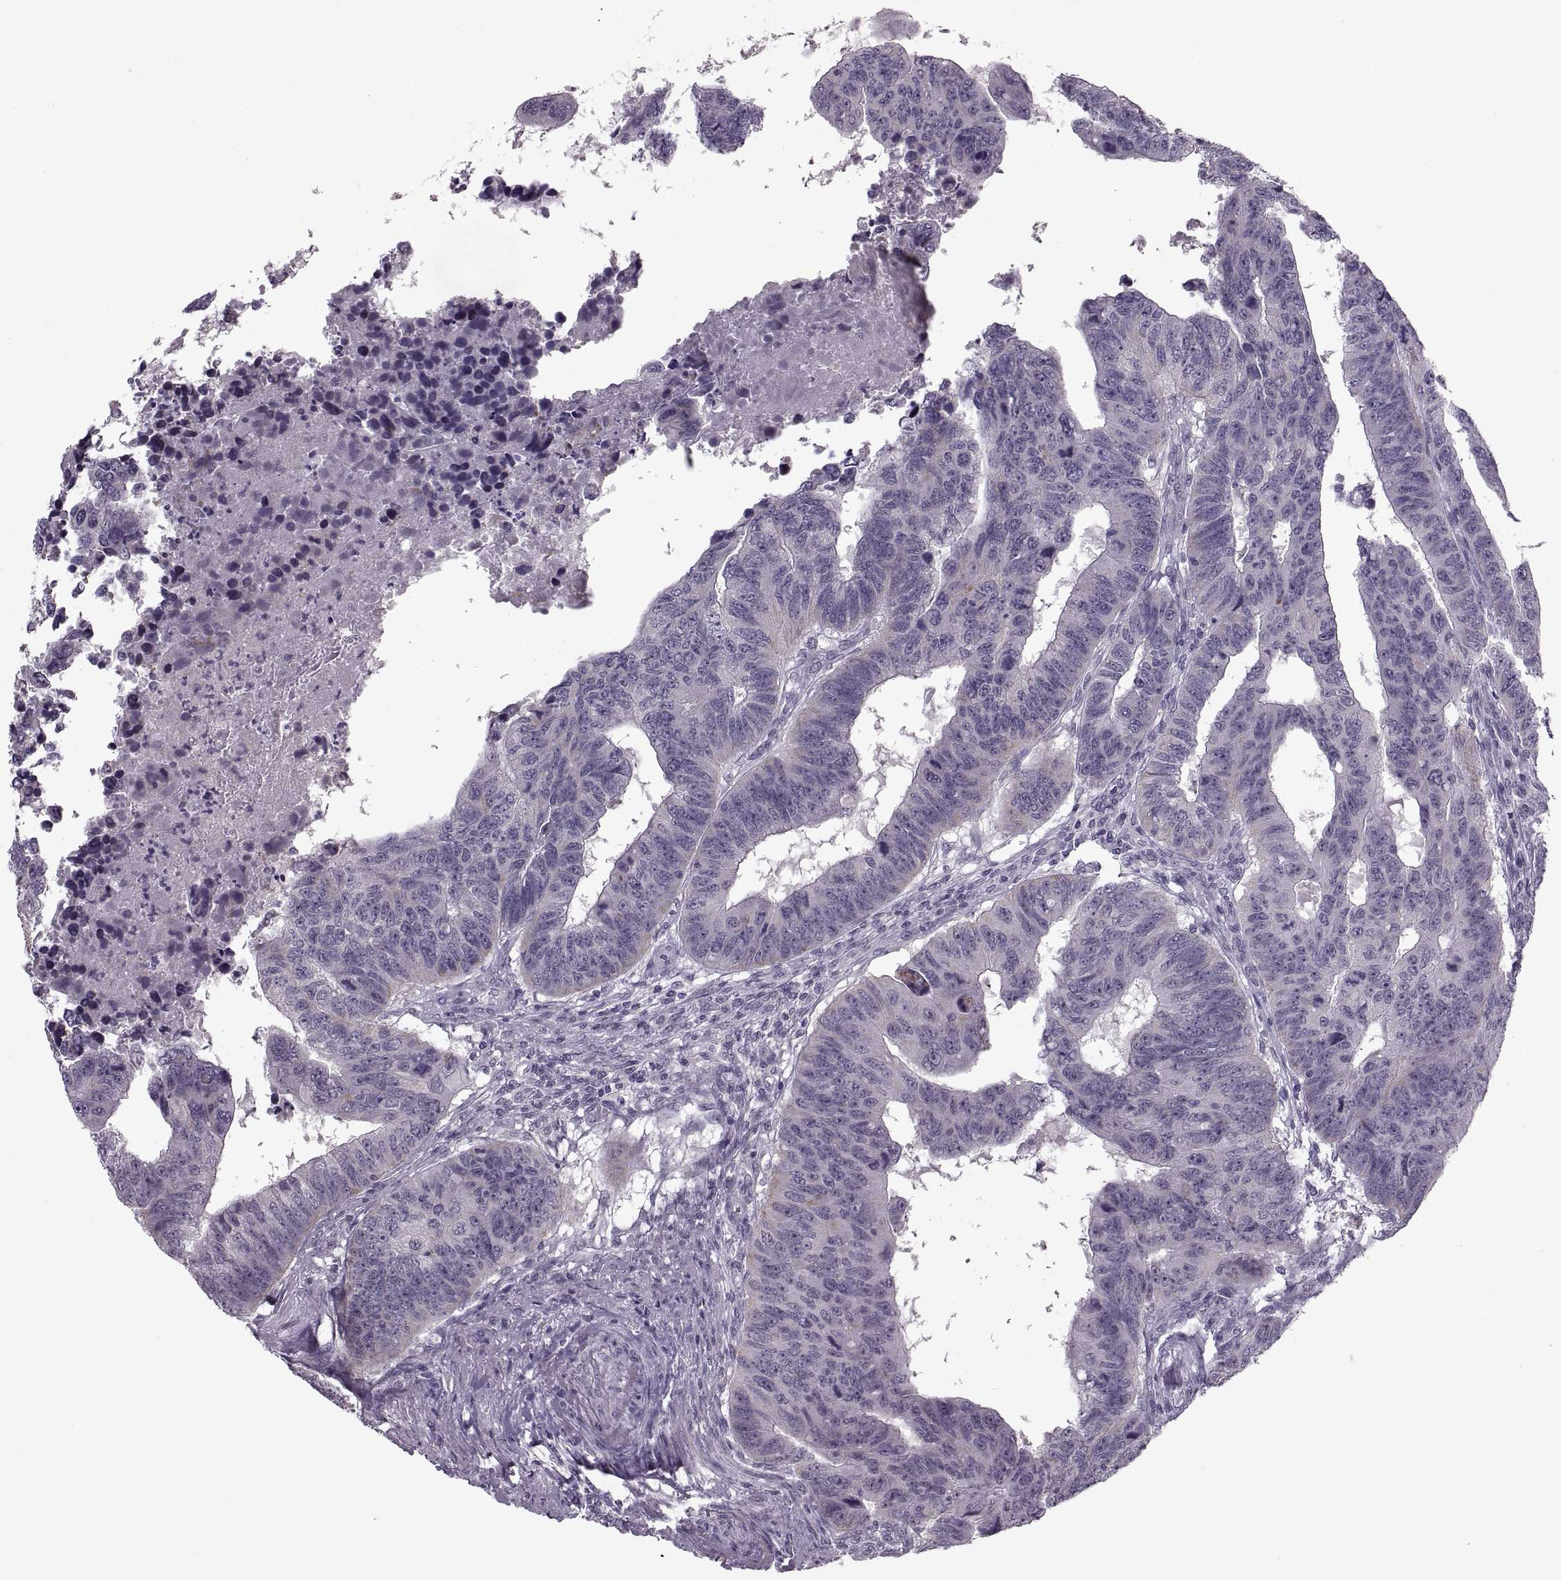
{"staining": {"intensity": "negative", "quantity": "none", "location": "none"}, "tissue": "colorectal cancer", "cell_type": "Tumor cells", "image_type": "cancer", "snomed": [{"axis": "morphology", "description": "Adenocarcinoma, NOS"}, {"axis": "topography", "description": "Rectum"}], "caption": "High power microscopy micrograph of an immunohistochemistry photomicrograph of adenocarcinoma (colorectal), revealing no significant positivity in tumor cells.", "gene": "MGAT4D", "patient": {"sex": "female", "age": 85}}